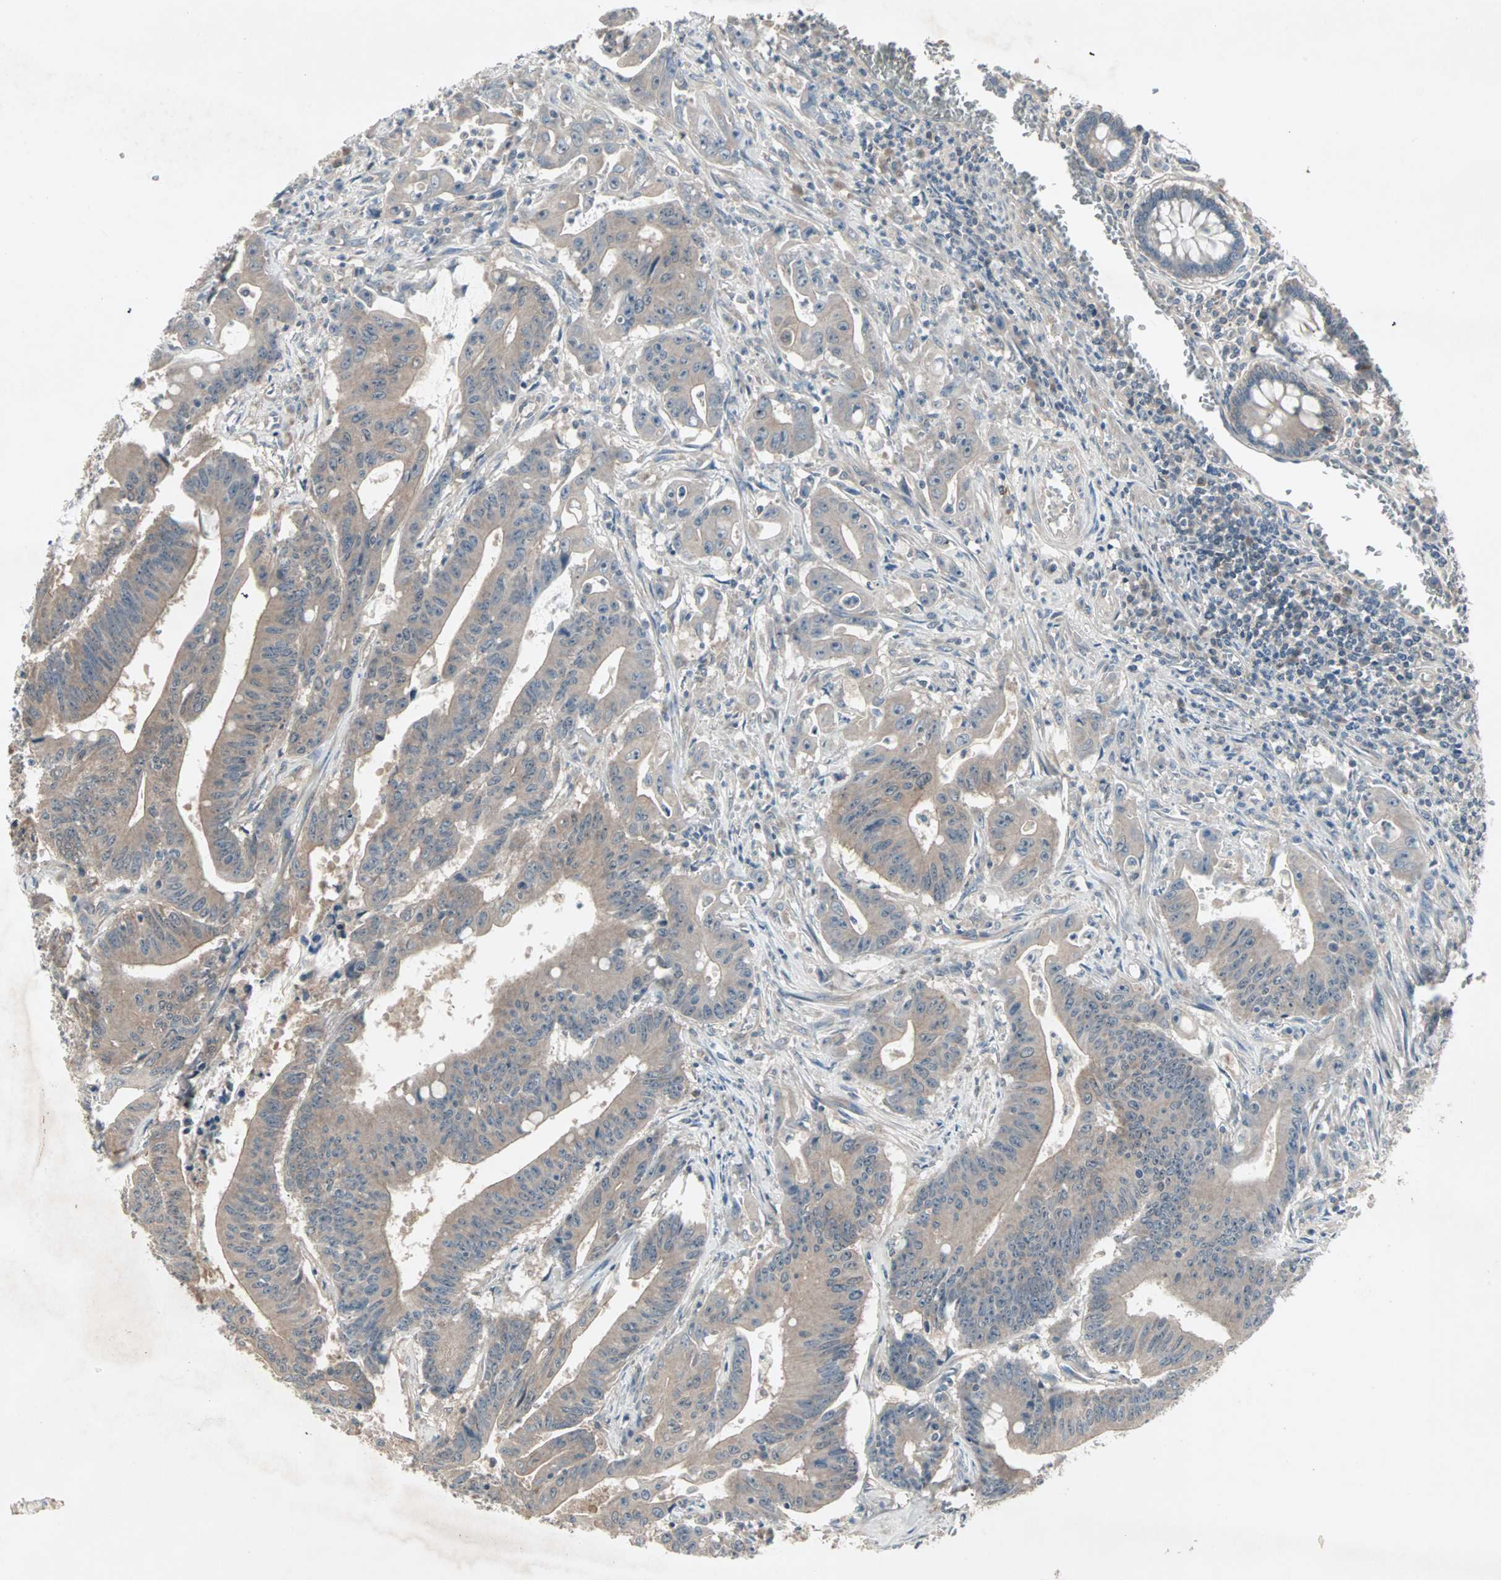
{"staining": {"intensity": "weak", "quantity": "25%-75%", "location": "cytoplasmic/membranous"}, "tissue": "colorectal cancer", "cell_type": "Tumor cells", "image_type": "cancer", "snomed": [{"axis": "morphology", "description": "Adenocarcinoma, NOS"}, {"axis": "topography", "description": "Colon"}], "caption": "Immunohistochemistry of human colorectal adenocarcinoma demonstrates low levels of weak cytoplasmic/membranous expression in about 25%-75% of tumor cells. (Brightfield microscopy of DAB IHC at high magnification).", "gene": "JMJD7-PLA2G4B", "patient": {"sex": "male", "age": 45}}